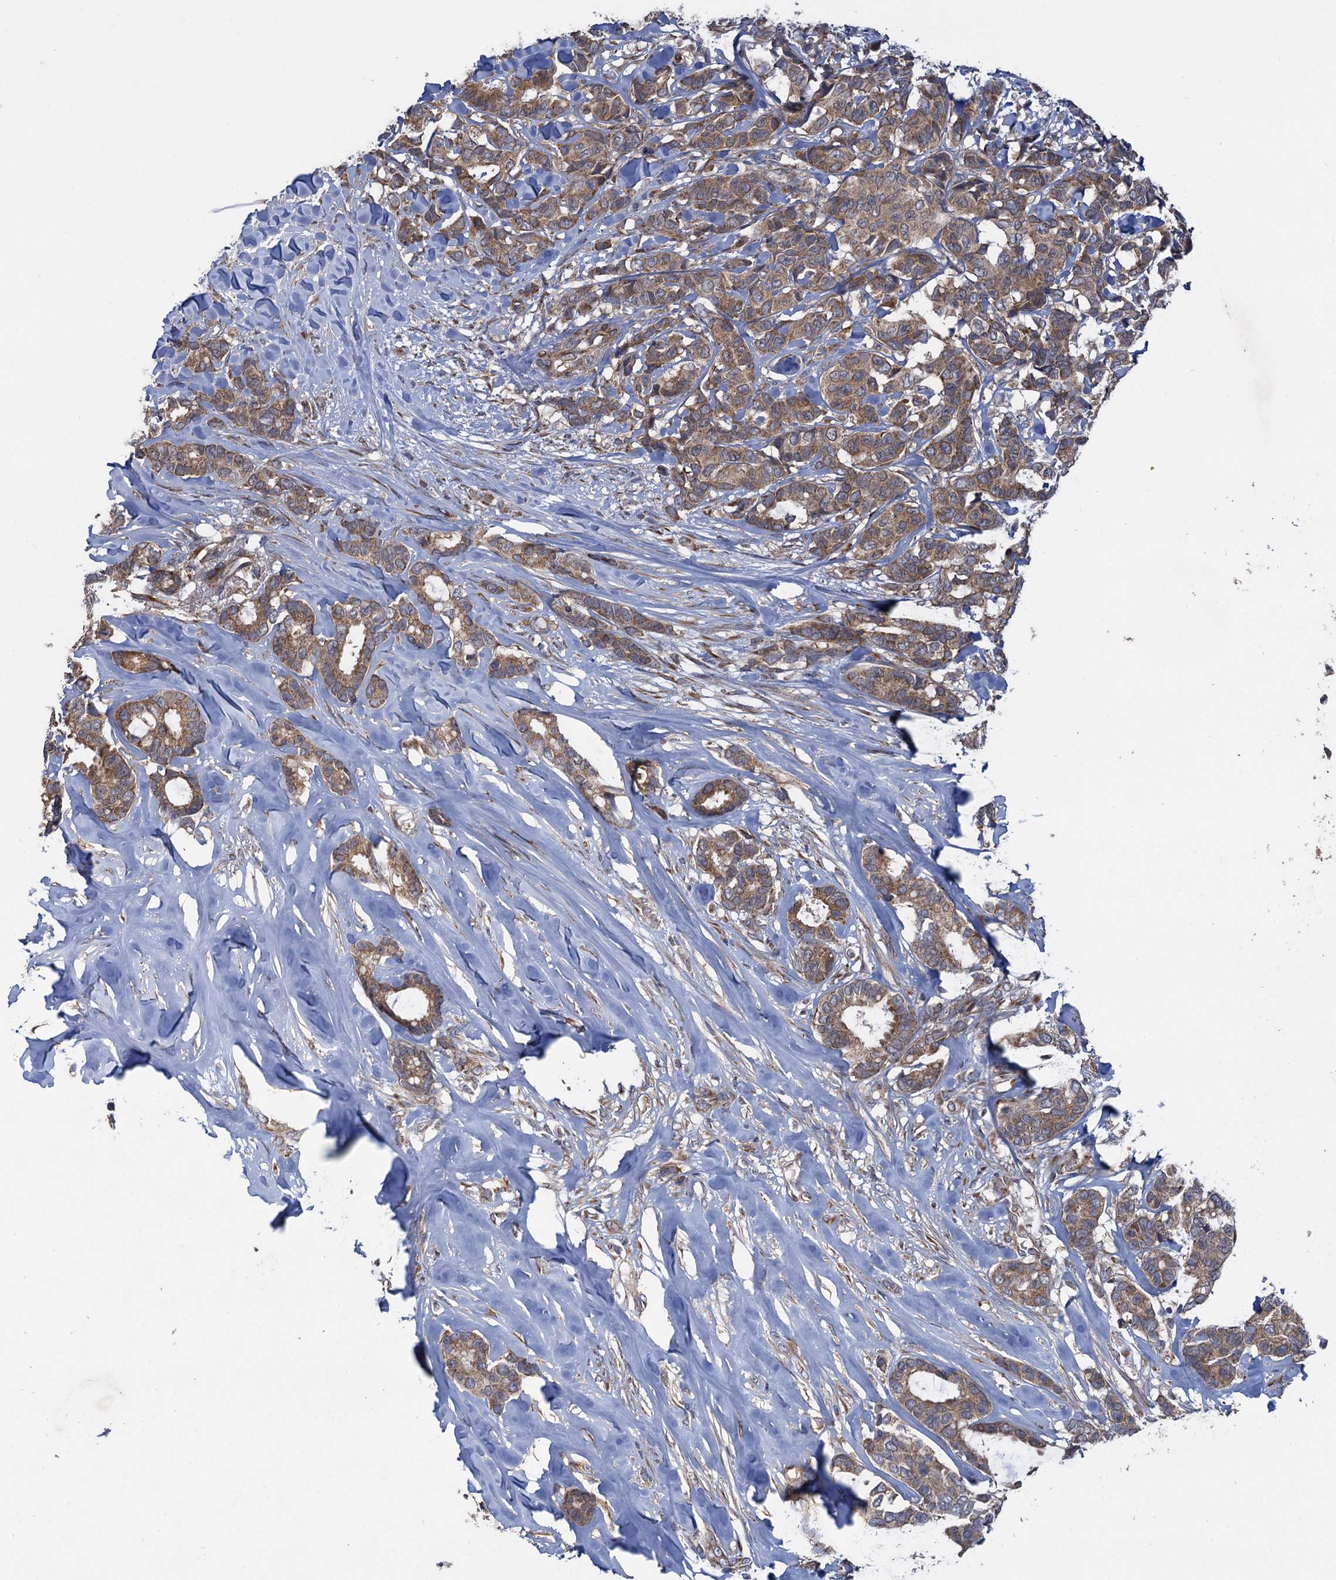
{"staining": {"intensity": "moderate", "quantity": ">75%", "location": "cytoplasmic/membranous"}, "tissue": "breast cancer", "cell_type": "Tumor cells", "image_type": "cancer", "snomed": [{"axis": "morphology", "description": "Duct carcinoma"}, {"axis": "topography", "description": "Breast"}], "caption": "An image showing moderate cytoplasmic/membranous positivity in about >75% of tumor cells in breast infiltrating ductal carcinoma, as visualized by brown immunohistochemical staining.", "gene": "HAUS1", "patient": {"sex": "female", "age": 87}}